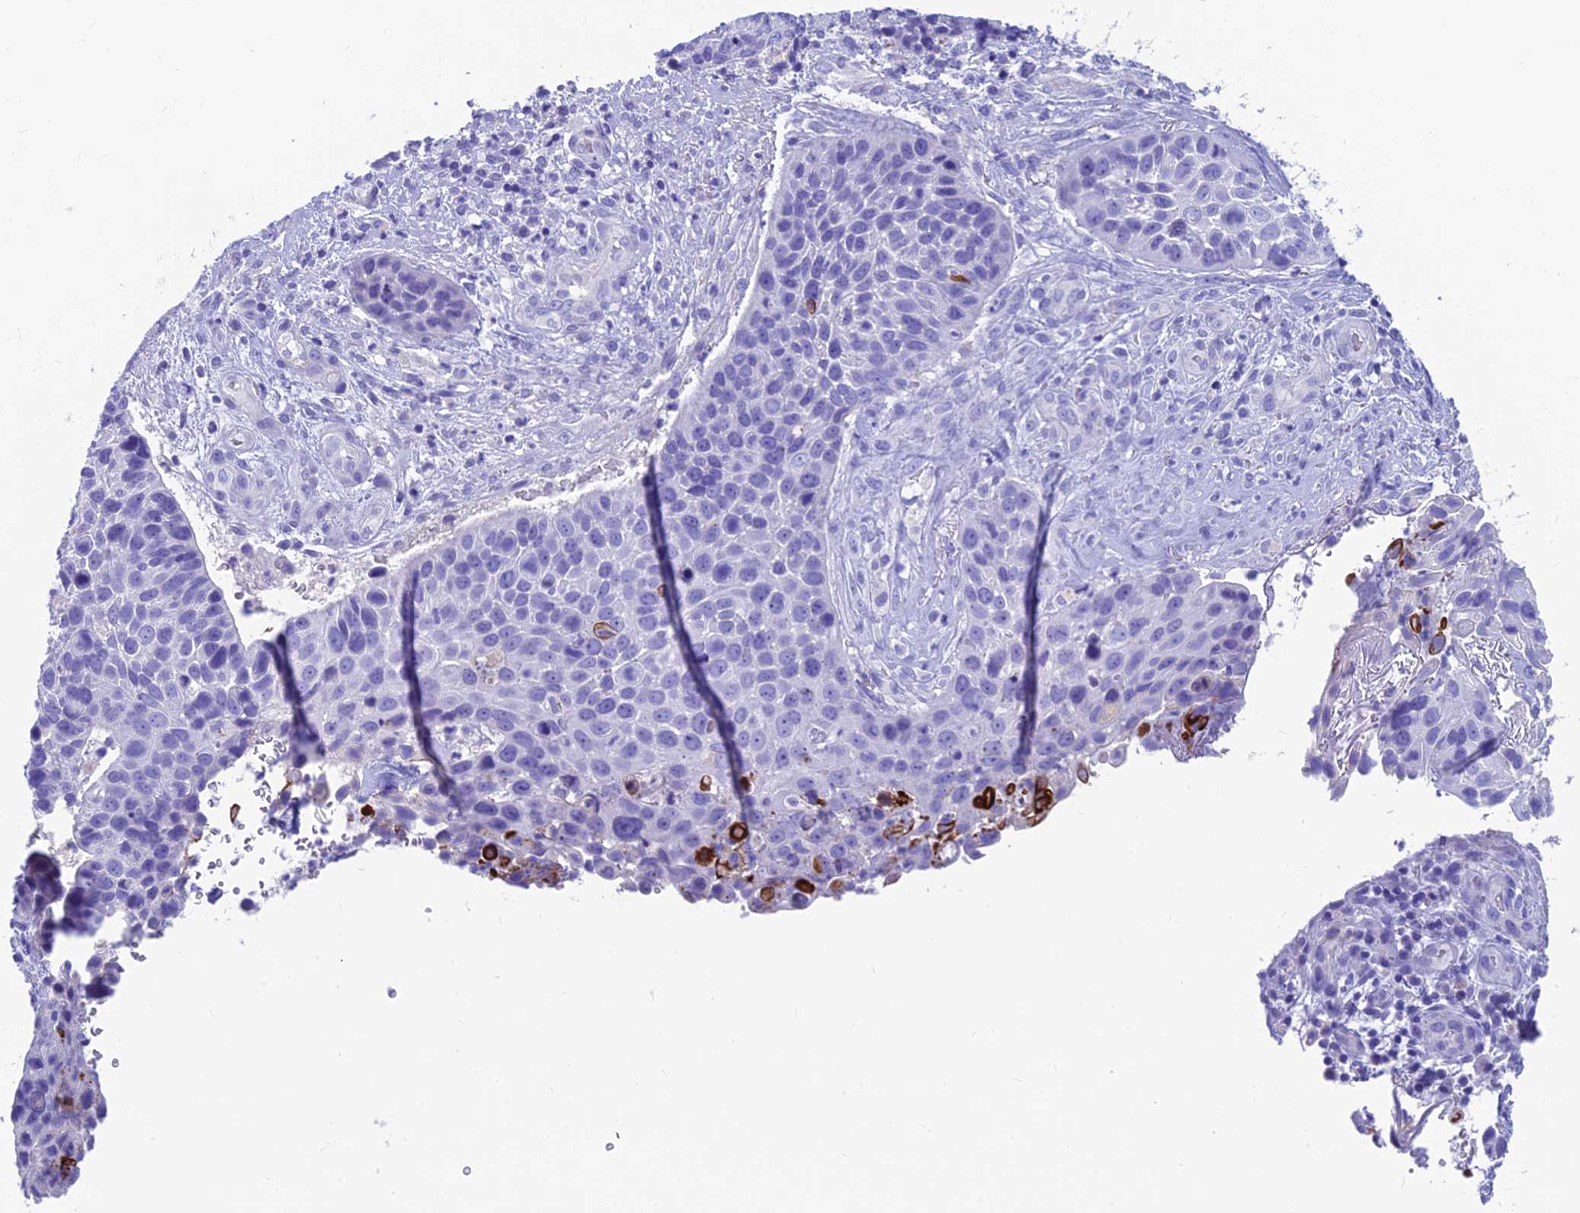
{"staining": {"intensity": "negative", "quantity": "none", "location": "none"}, "tissue": "skin cancer", "cell_type": "Tumor cells", "image_type": "cancer", "snomed": [{"axis": "morphology", "description": "Basal cell carcinoma"}, {"axis": "topography", "description": "Skin"}], "caption": "Protein analysis of basal cell carcinoma (skin) displays no significant positivity in tumor cells.", "gene": "GNG11", "patient": {"sex": "female", "age": 74}}